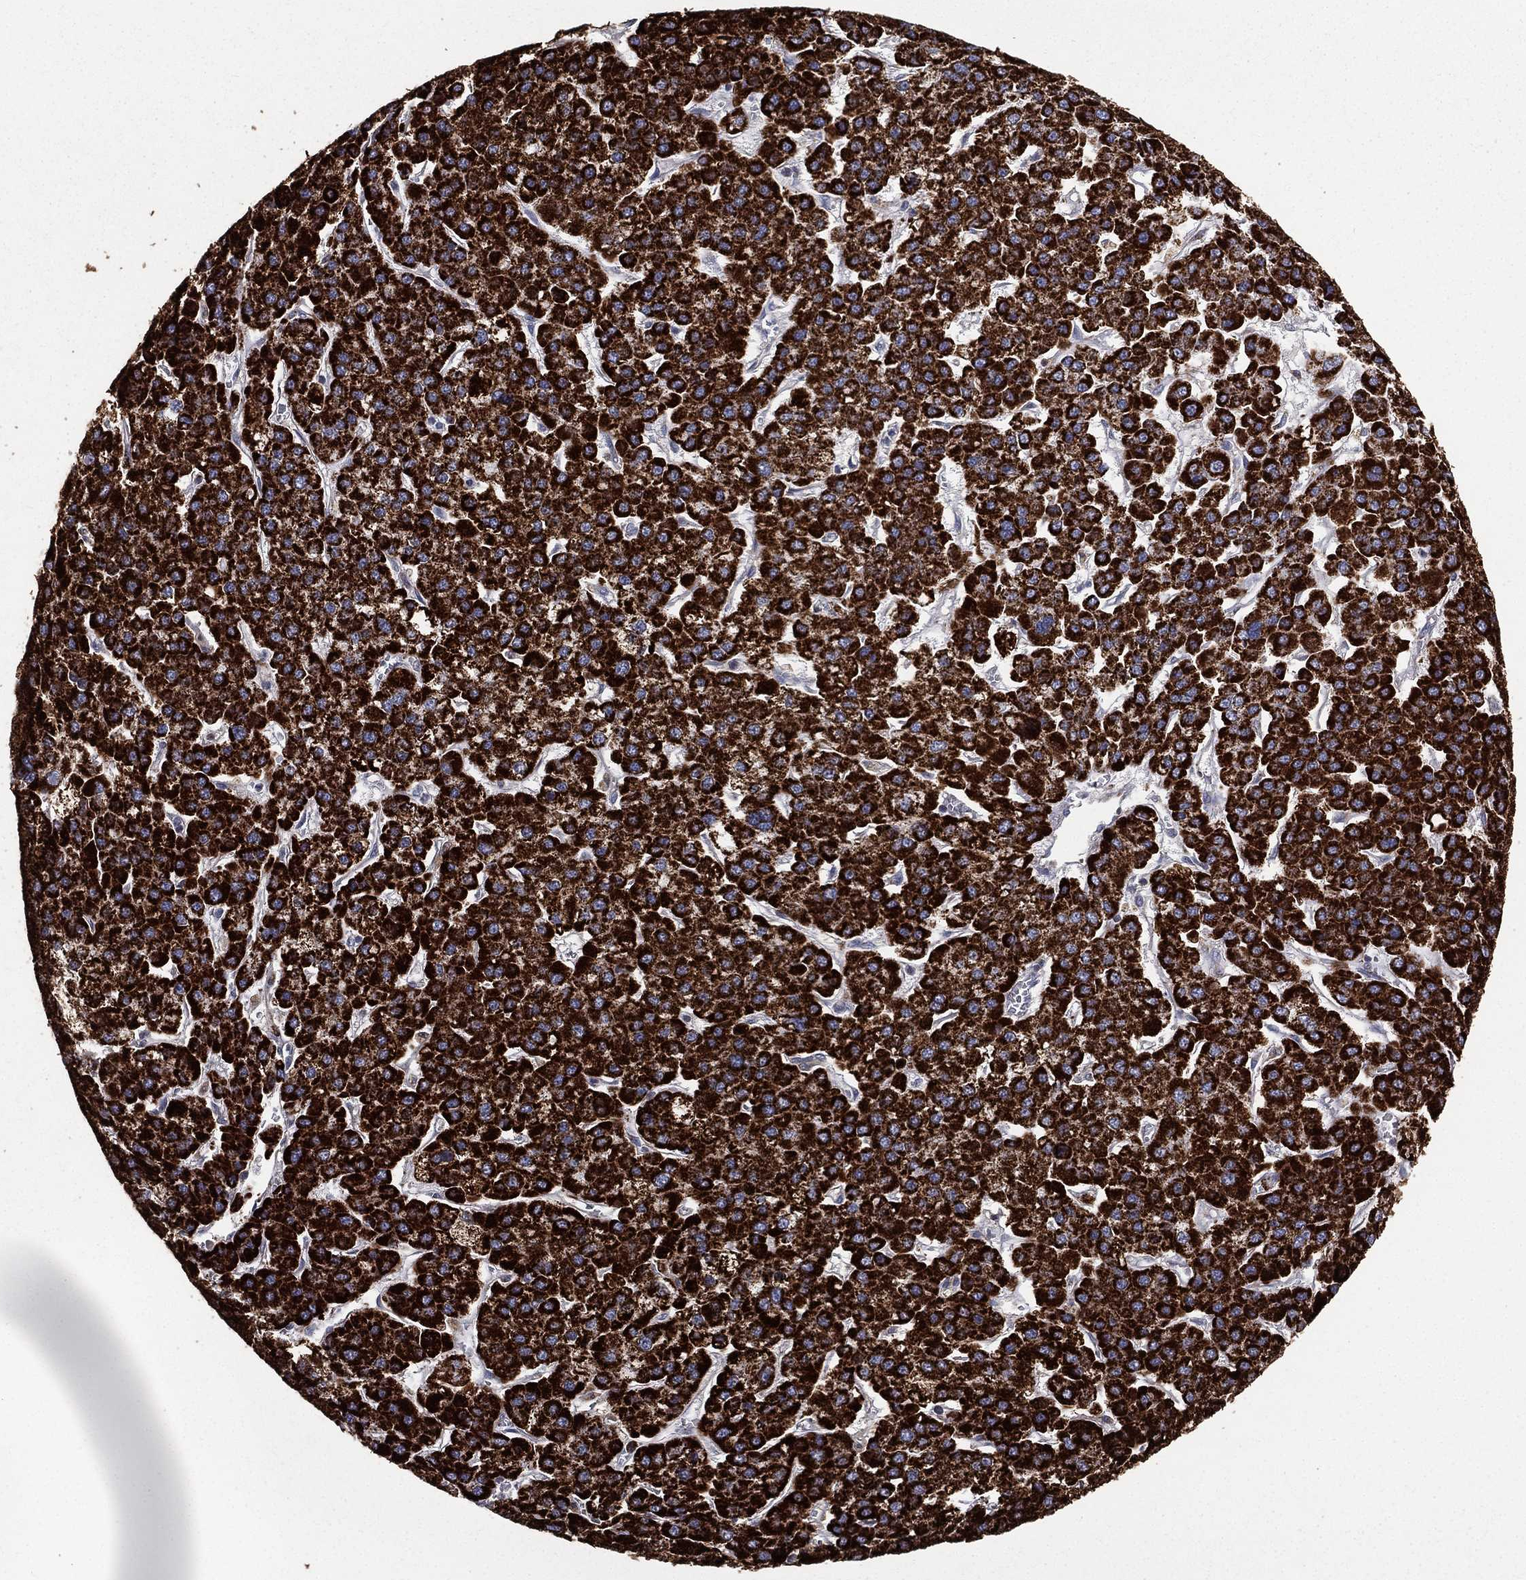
{"staining": {"intensity": "strong", "quantity": ">75%", "location": "cytoplasmic/membranous"}, "tissue": "liver cancer", "cell_type": "Tumor cells", "image_type": "cancer", "snomed": [{"axis": "morphology", "description": "Carcinoma, Hepatocellular, NOS"}, {"axis": "topography", "description": "Liver"}], "caption": "High-power microscopy captured an IHC micrograph of liver cancer, revealing strong cytoplasmic/membranous expression in about >75% of tumor cells. The staining is performed using DAB brown chromogen to label protein expression. The nuclei are counter-stained blue using hematoxylin.", "gene": "HADH", "patient": {"sex": "female", "age": 41}}